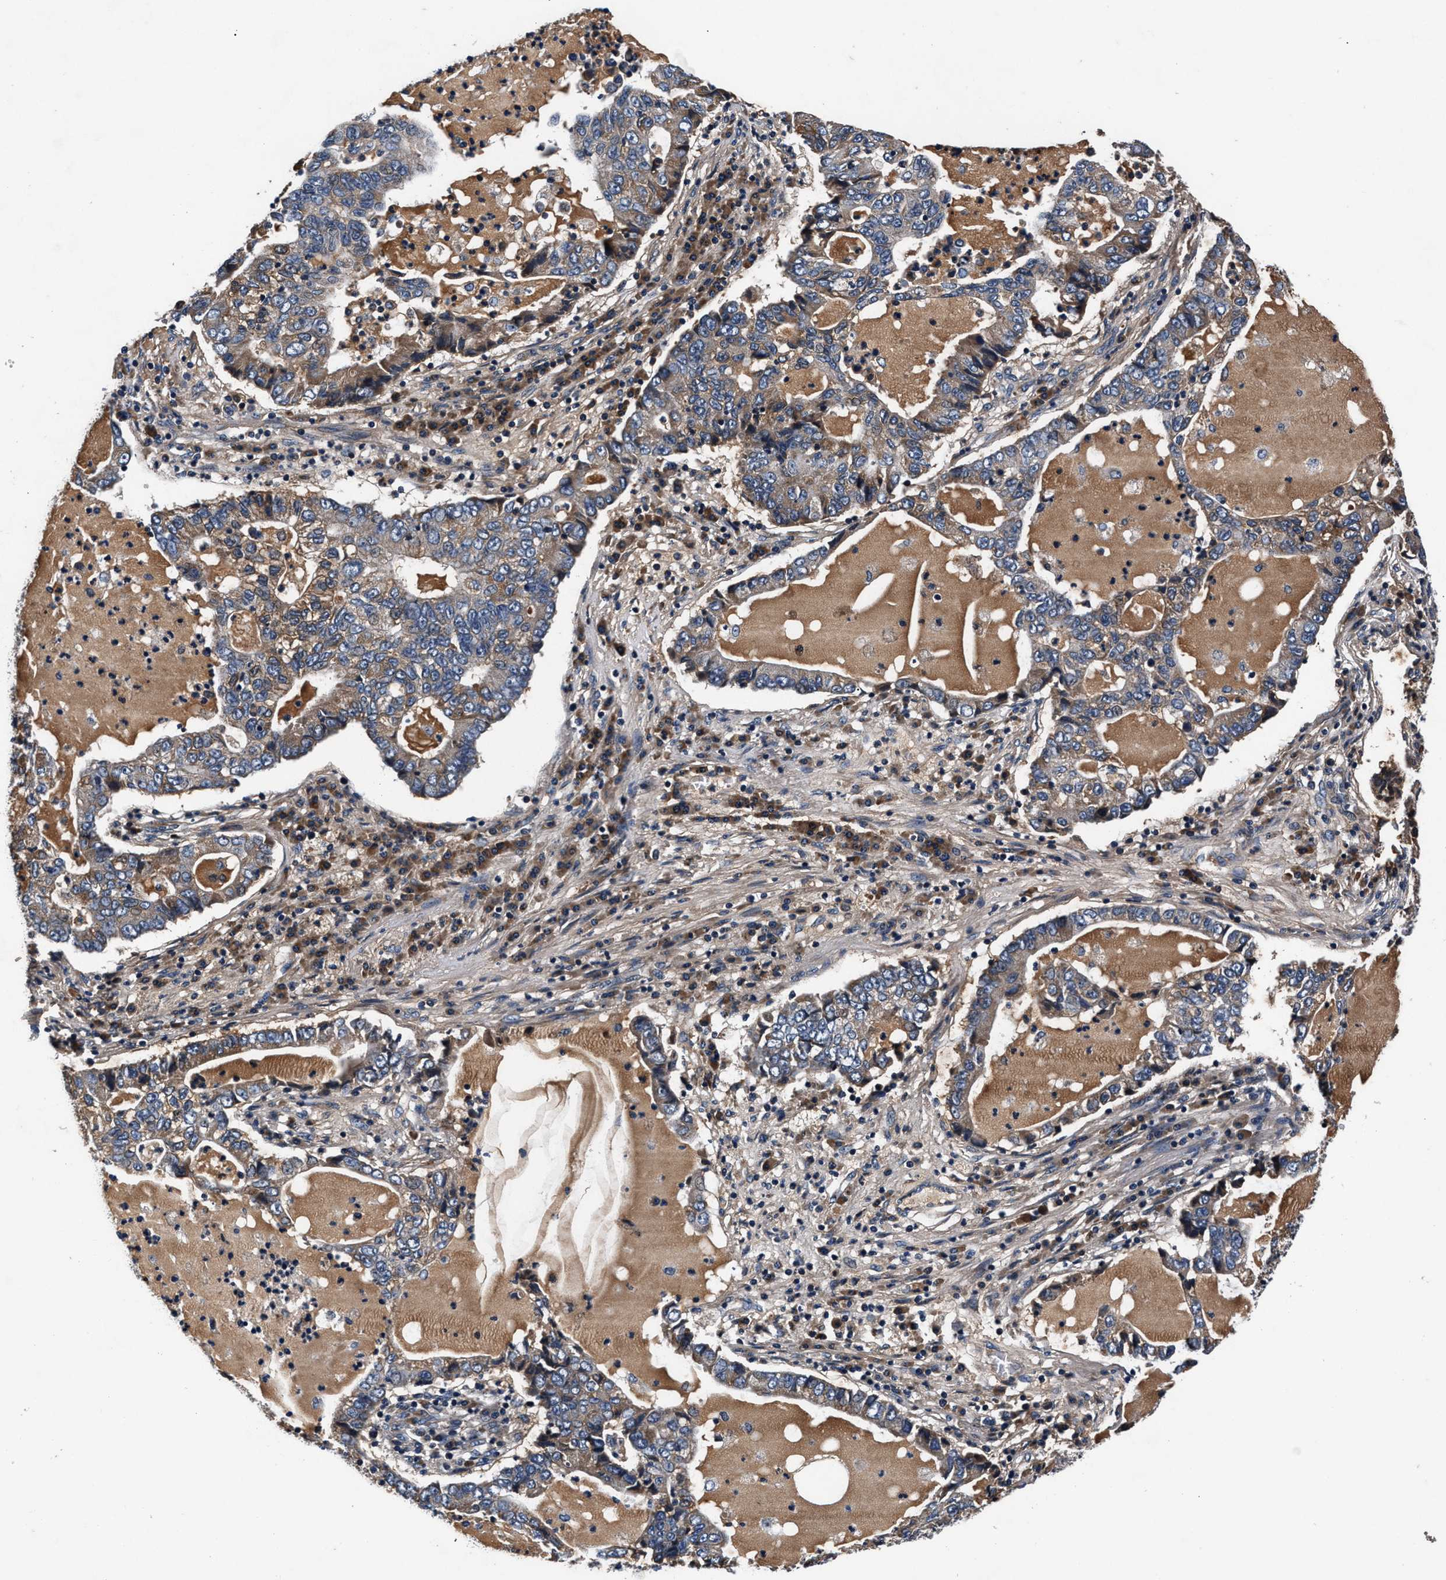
{"staining": {"intensity": "weak", "quantity": ">75%", "location": "cytoplasmic/membranous"}, "tissue": "lung cancer", "cell_type": "Tumor cells", "image_type": "cancer", "snomed": [{"axis": "morphology", "description": "Adenocarcinoma, NOS"}, {"axis": "topography", "description": "Lung"}], "caption": "Tumor cells reveal low levels of weak cytoplasmic/membranous staining in approximately >75% of cells in adenocarcinoma (lung). (IHC, brightfield microscopy, high magnification).", "gene": "IMMT", "patient": {"sex": "female", "age": 51}}